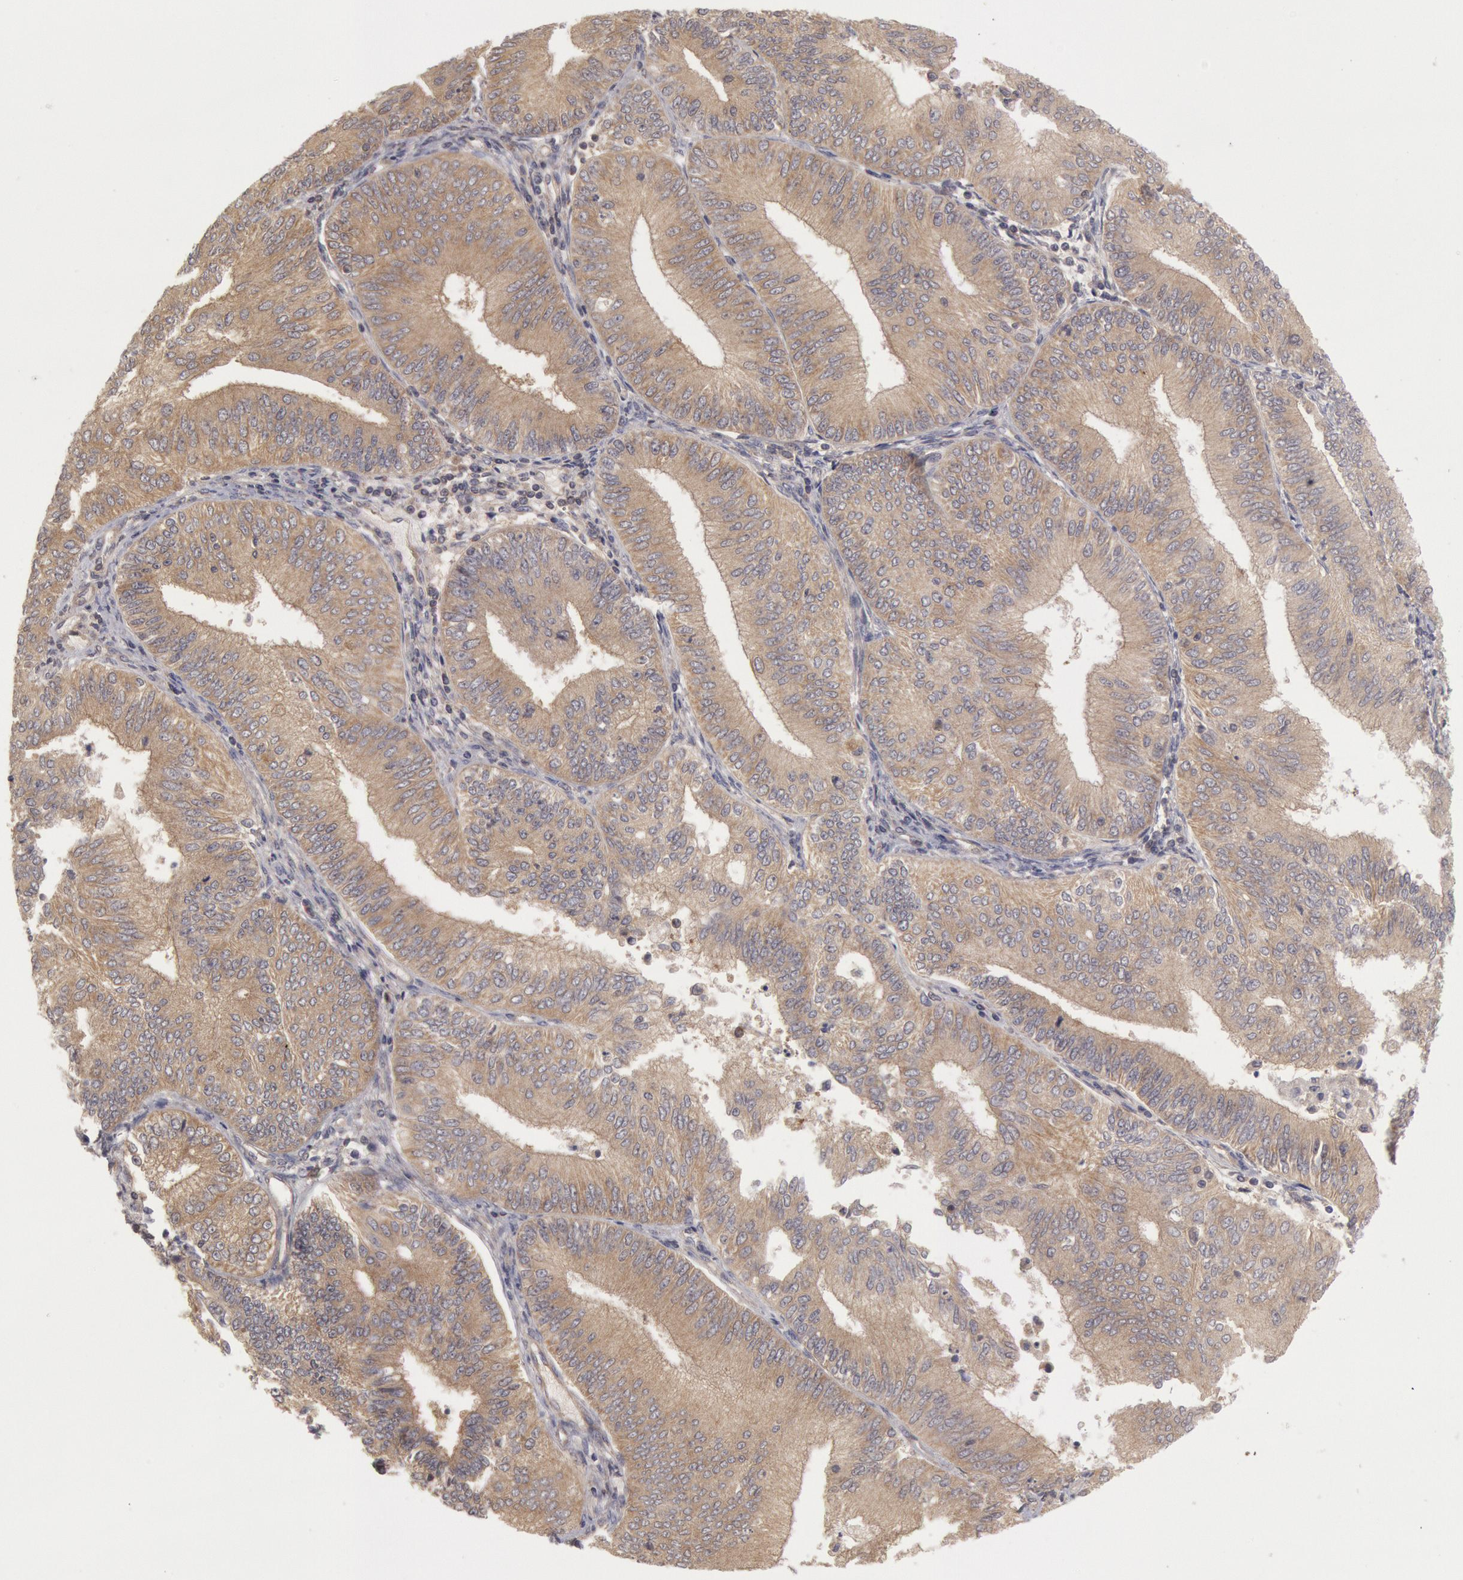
{"staining": {"intensity": "moderate", "quantity": ">75%", "location": "cytoplasmic/membranous"}, "tissue": "endometrial cancer", "cell_type": "Tumor cells", "image_type": "cancer", "snomed": [{"axis": "morphology", "description": "Adenocarcinoma, NOS"}, {"axis": "topography", "description": "Endometrium"}], "caption": "Protein expression analysis of human adenocarcinoma (endometrial) reveals moderate cytoplasmic/membranous expression in approximately >75% of tumor cells.", "gene": "BRAF", "patient": {"sex": "female", "age": 55}}